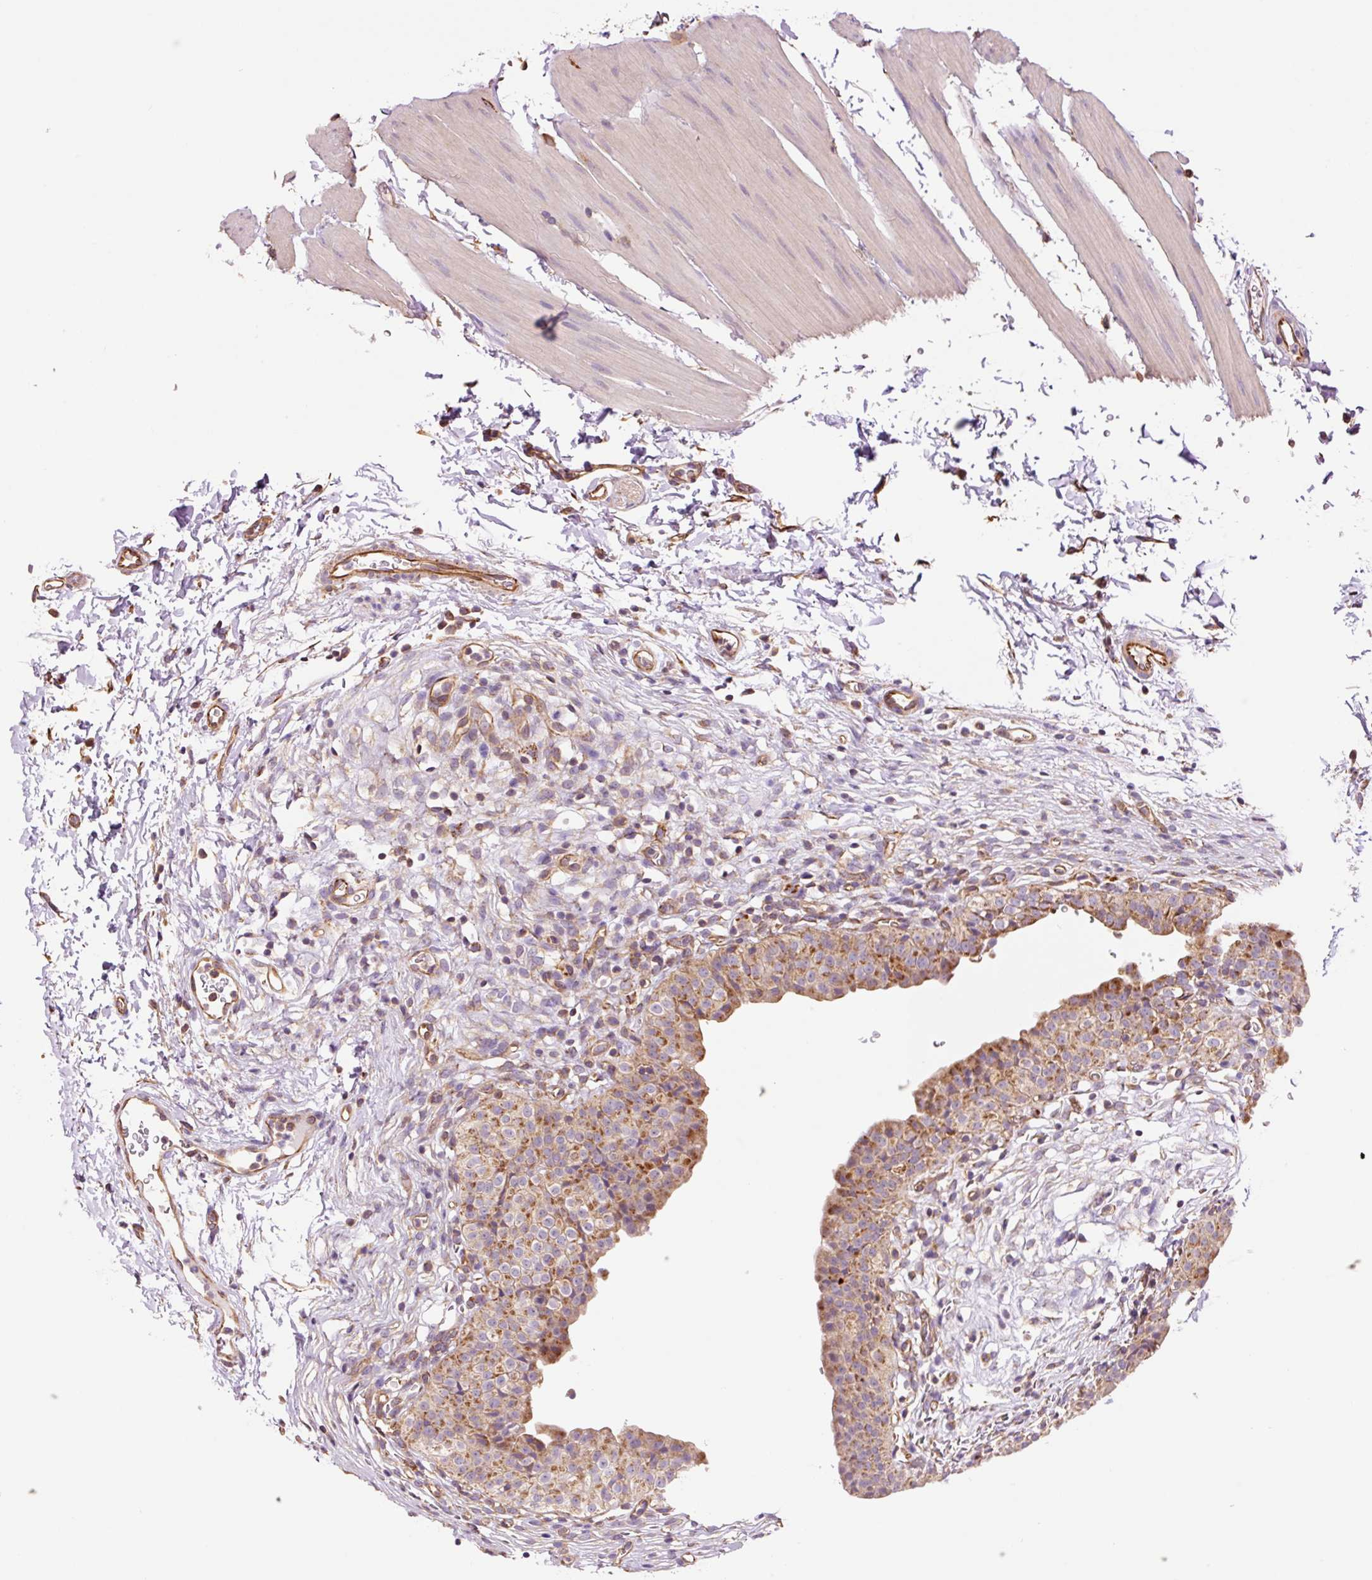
{"staining": {"intensity": "moderate", "quantity": "25%-75%", "location": "cytoplasmic/membranous"}, "tissue": "urinary bladder", "cell_type": "Urothelial cells", "image_type": "normal", "snomed": [{"axis": "morphology", "description": "Normal tissue, NOS"}, {"axis": "topography", "description": "Urinary bladder"}, {"axis": "topography", "description": "Peripheral nerve tissue"}], "caption": "This micrograph demonstrates immunohistochemistry staining of benign human urinary bladder, with medium moderate cytoplasmic/membranous staining in approximately 25%-75% of urothelial cells.", "gene": "PCK2", "patient": {"sex": "male", "age": 55}}